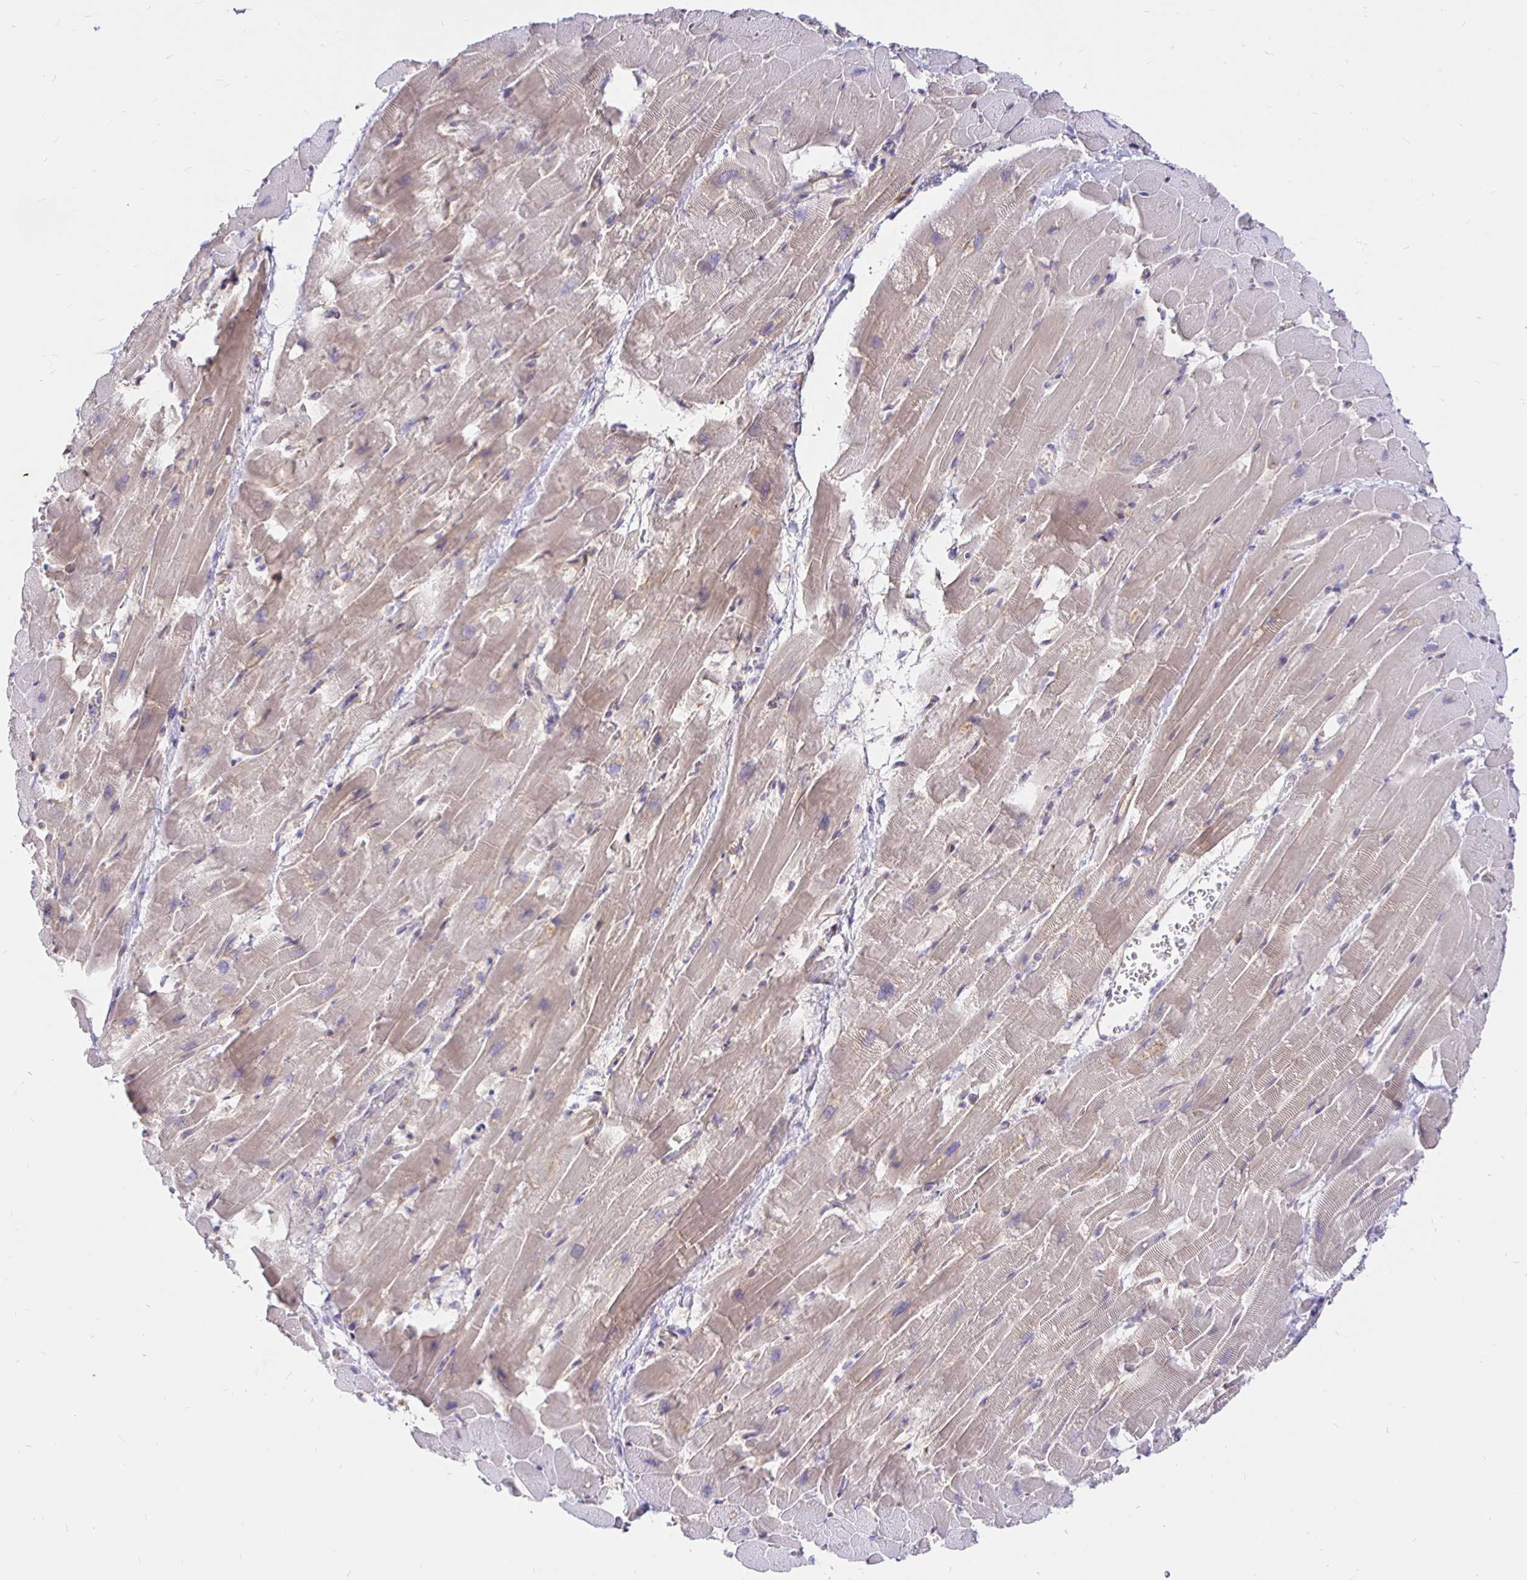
{"staining": {"intensity": "weak", "quantity": "25%-75%", "location": "cytoplasmic/membranous"}, "tissue": "heart muscle", "cell_type": "Cardiomyocytes", "image_type": "normal", "snomed": [{"axis": "morphology", "description": "Normal tissue, NOS"}, {"axis": "topography", "description": "Heart"}], "caption": "DAB immunohistochemical staining of benign heart muscle shows weak cytoplasmic/membranous protein positivity in about 25%-75% of cardiomyocytes. (IHC, brightfield microscopy, high magnification).", "gene": "PALM2AKAP2", "patient": {"sex": "male", "age": 37}}